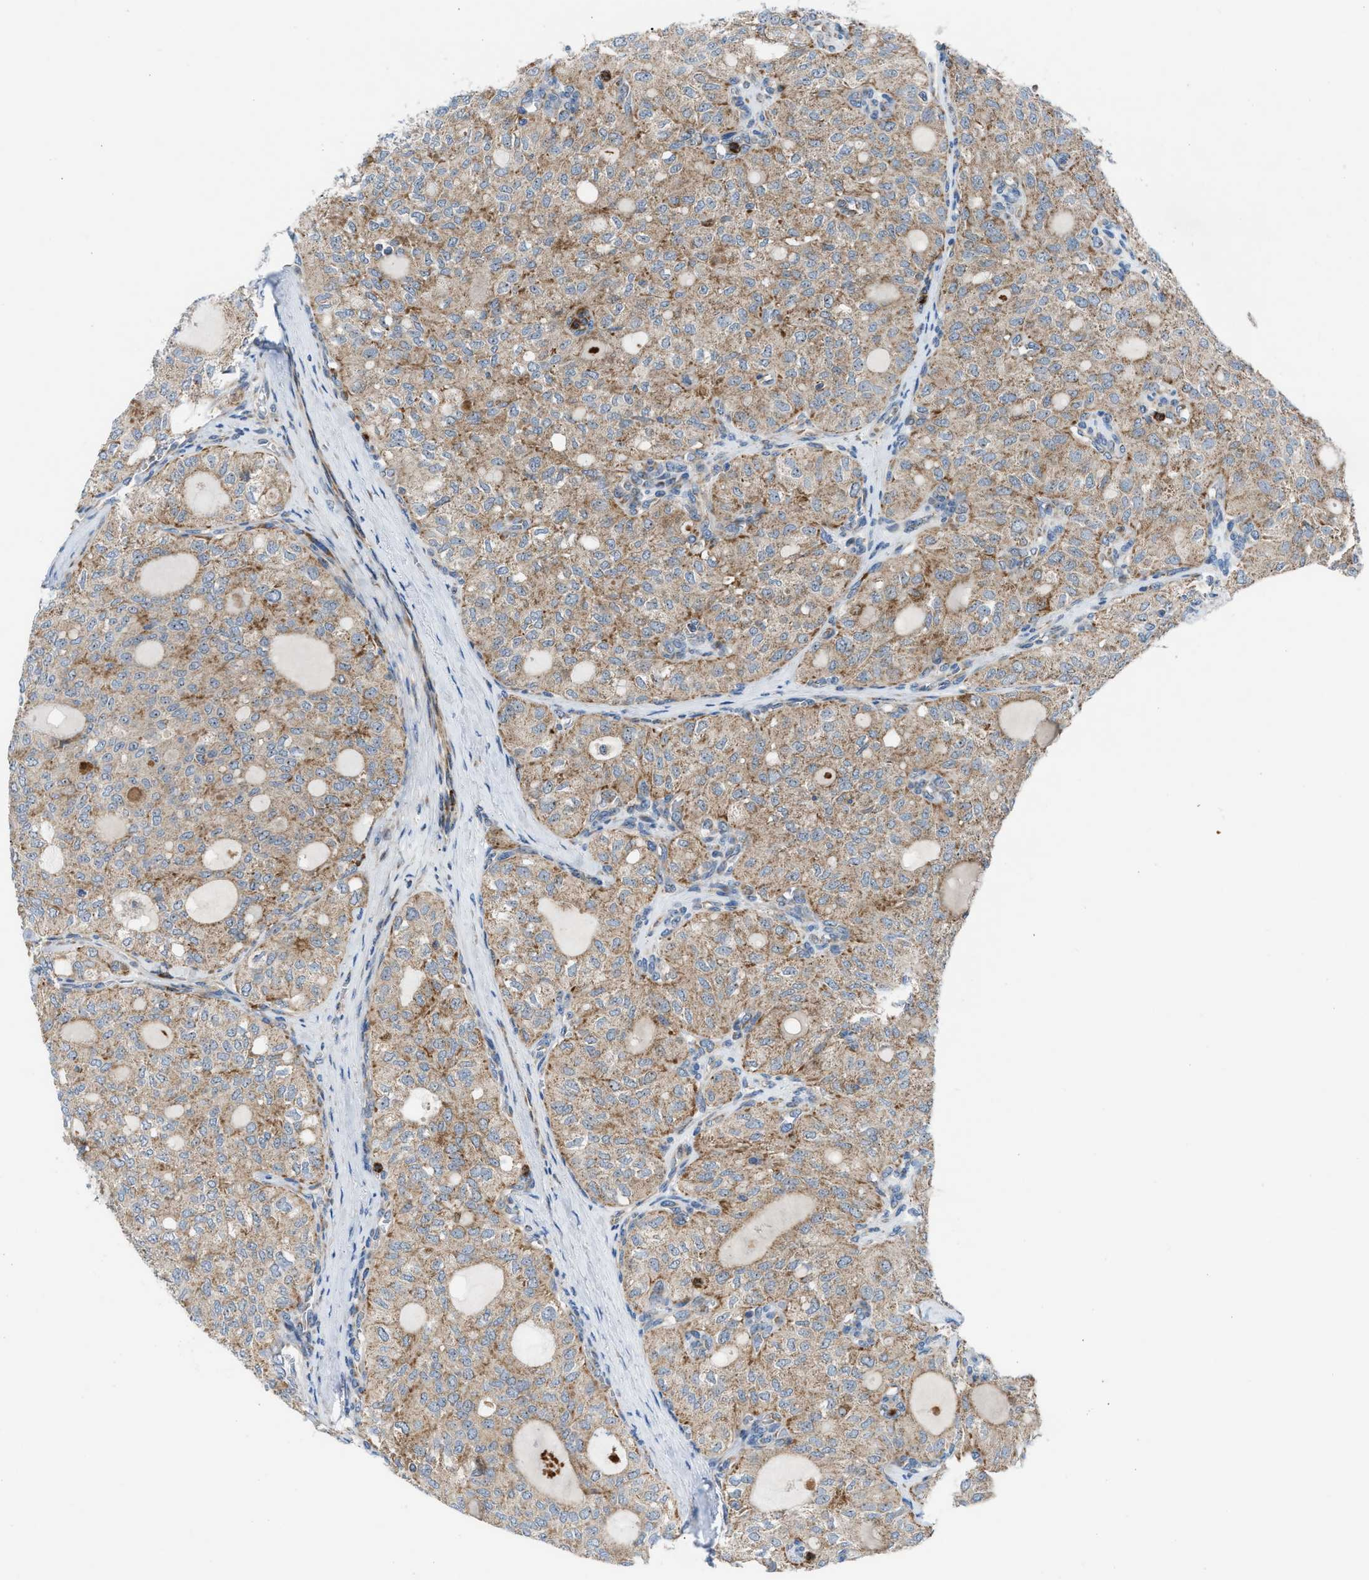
{"staining": {"intensity": "weak", "quantity": ">75%", "location": "cytoplasmic/membranous"}, "tissue": "thyroid cancer", "cell_type": "Tumor cells", "image_type": "cancer", "snomed": [{"axis": "morphology", "description": "Follicular adenoma carcinoma, NOS"}, {"axis": "topography", "description": "Thyroid gland"}], "caption": "This is a histology image of IHC staining of thyroid cancer (follicular adenoma carcinoma), which shows weak expression in the cytoplasmic/membranous of tumor cells.", "gene": "TPH1", "patient": {"sex": "male", "age": 75}}